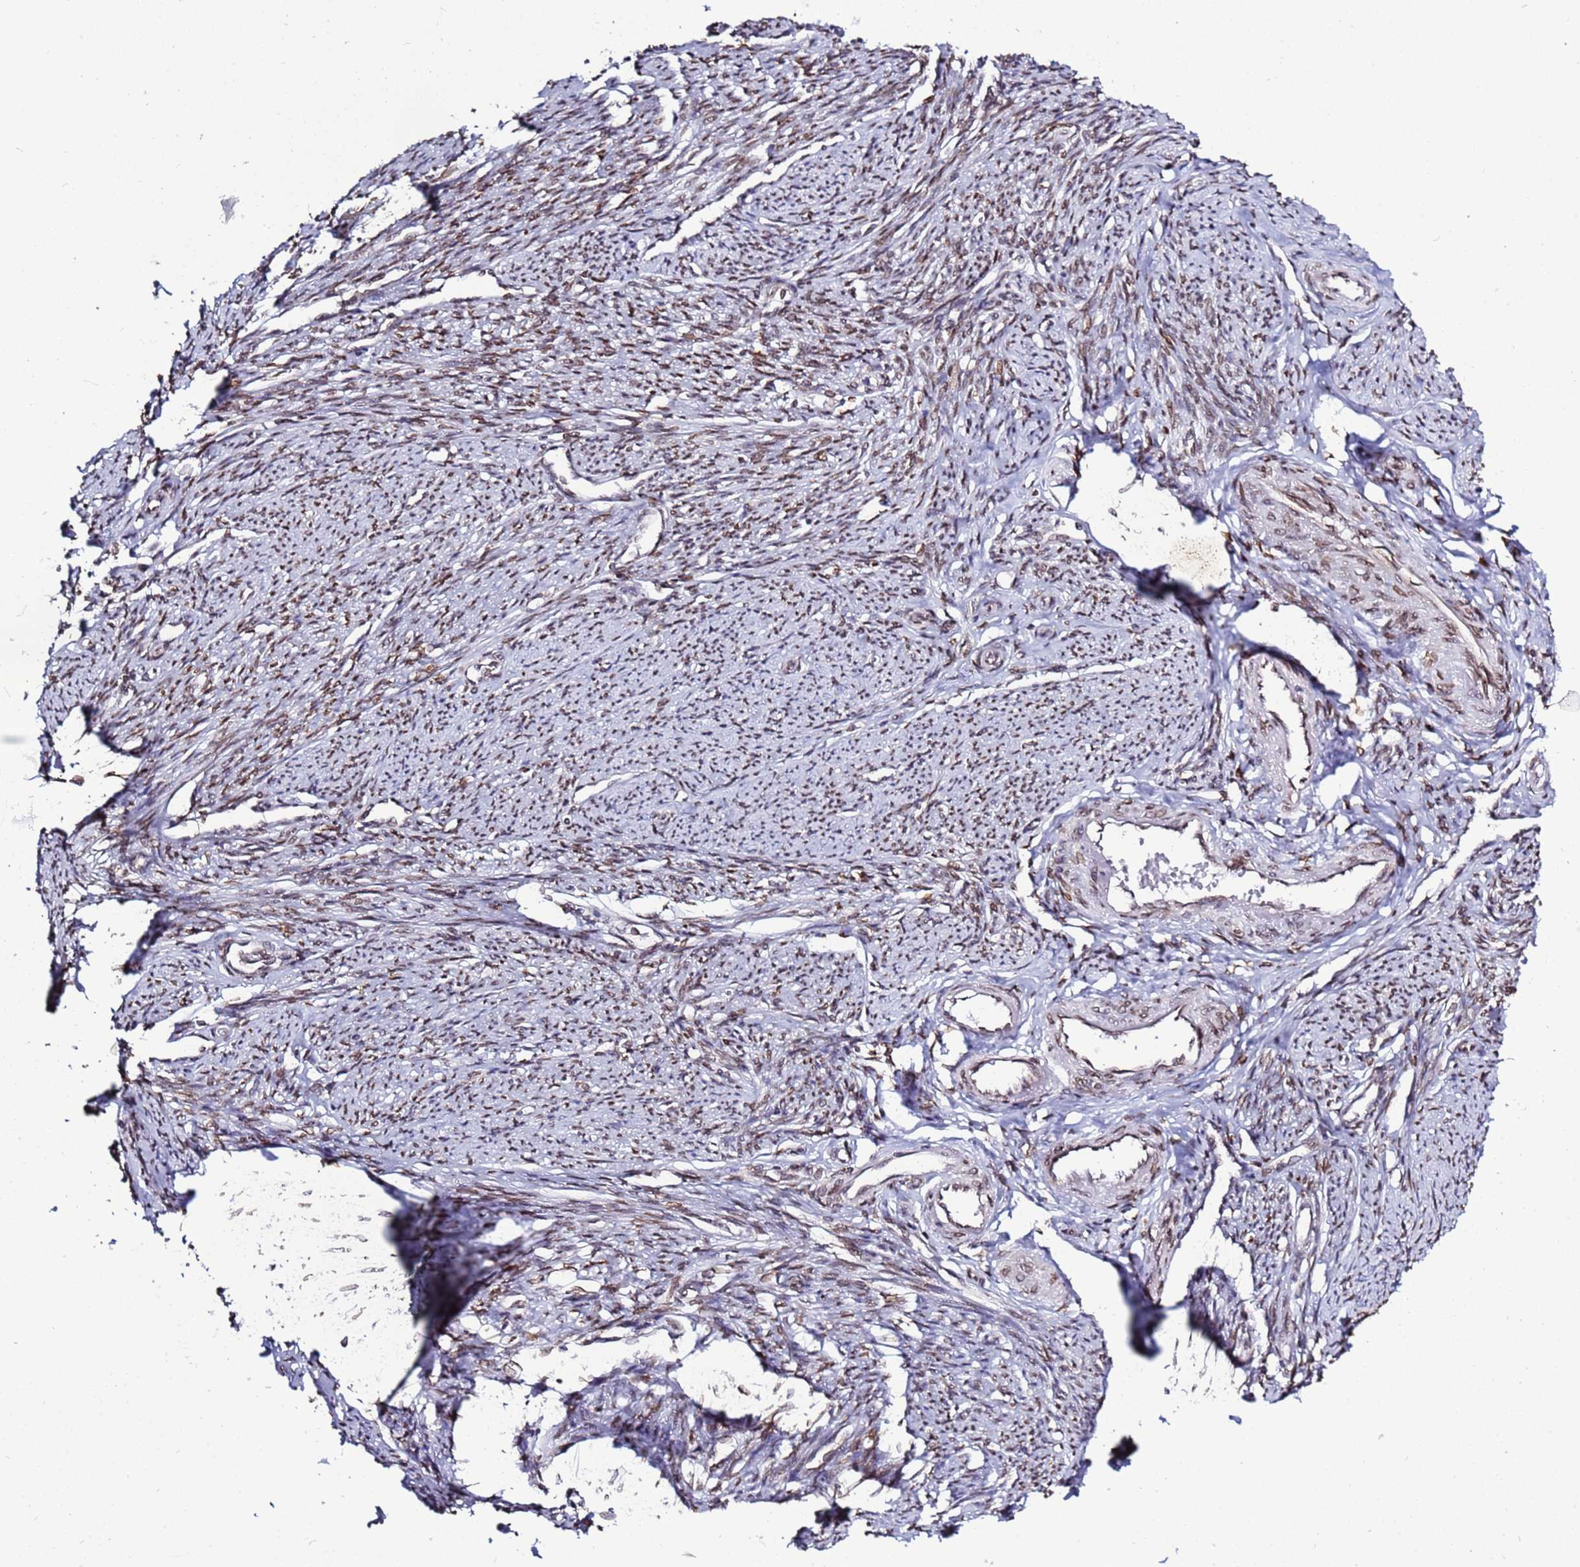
{"staining": {"intensity": "strong", "quantity": ">75%", "location": "nuclear"}, "tissue": "smooth muscle", "cell_type": "Smooth muscle cells", "image_type": "normal", "snomed": [{"axis": "morphology", "description": "Normal tissue, NOS"}, {"axis": "topography", "description": "Smooth muscle"}, {"axis": "topography", "description": "Uterus"}], "caption": "A photomicrograph of human smooth muscle stained for a protein demonstrates strong nuclear brown staining in smooth muscle cells.", "gene": "TOR1AIP1", "patient": {"sex": "female", "age": 59}}